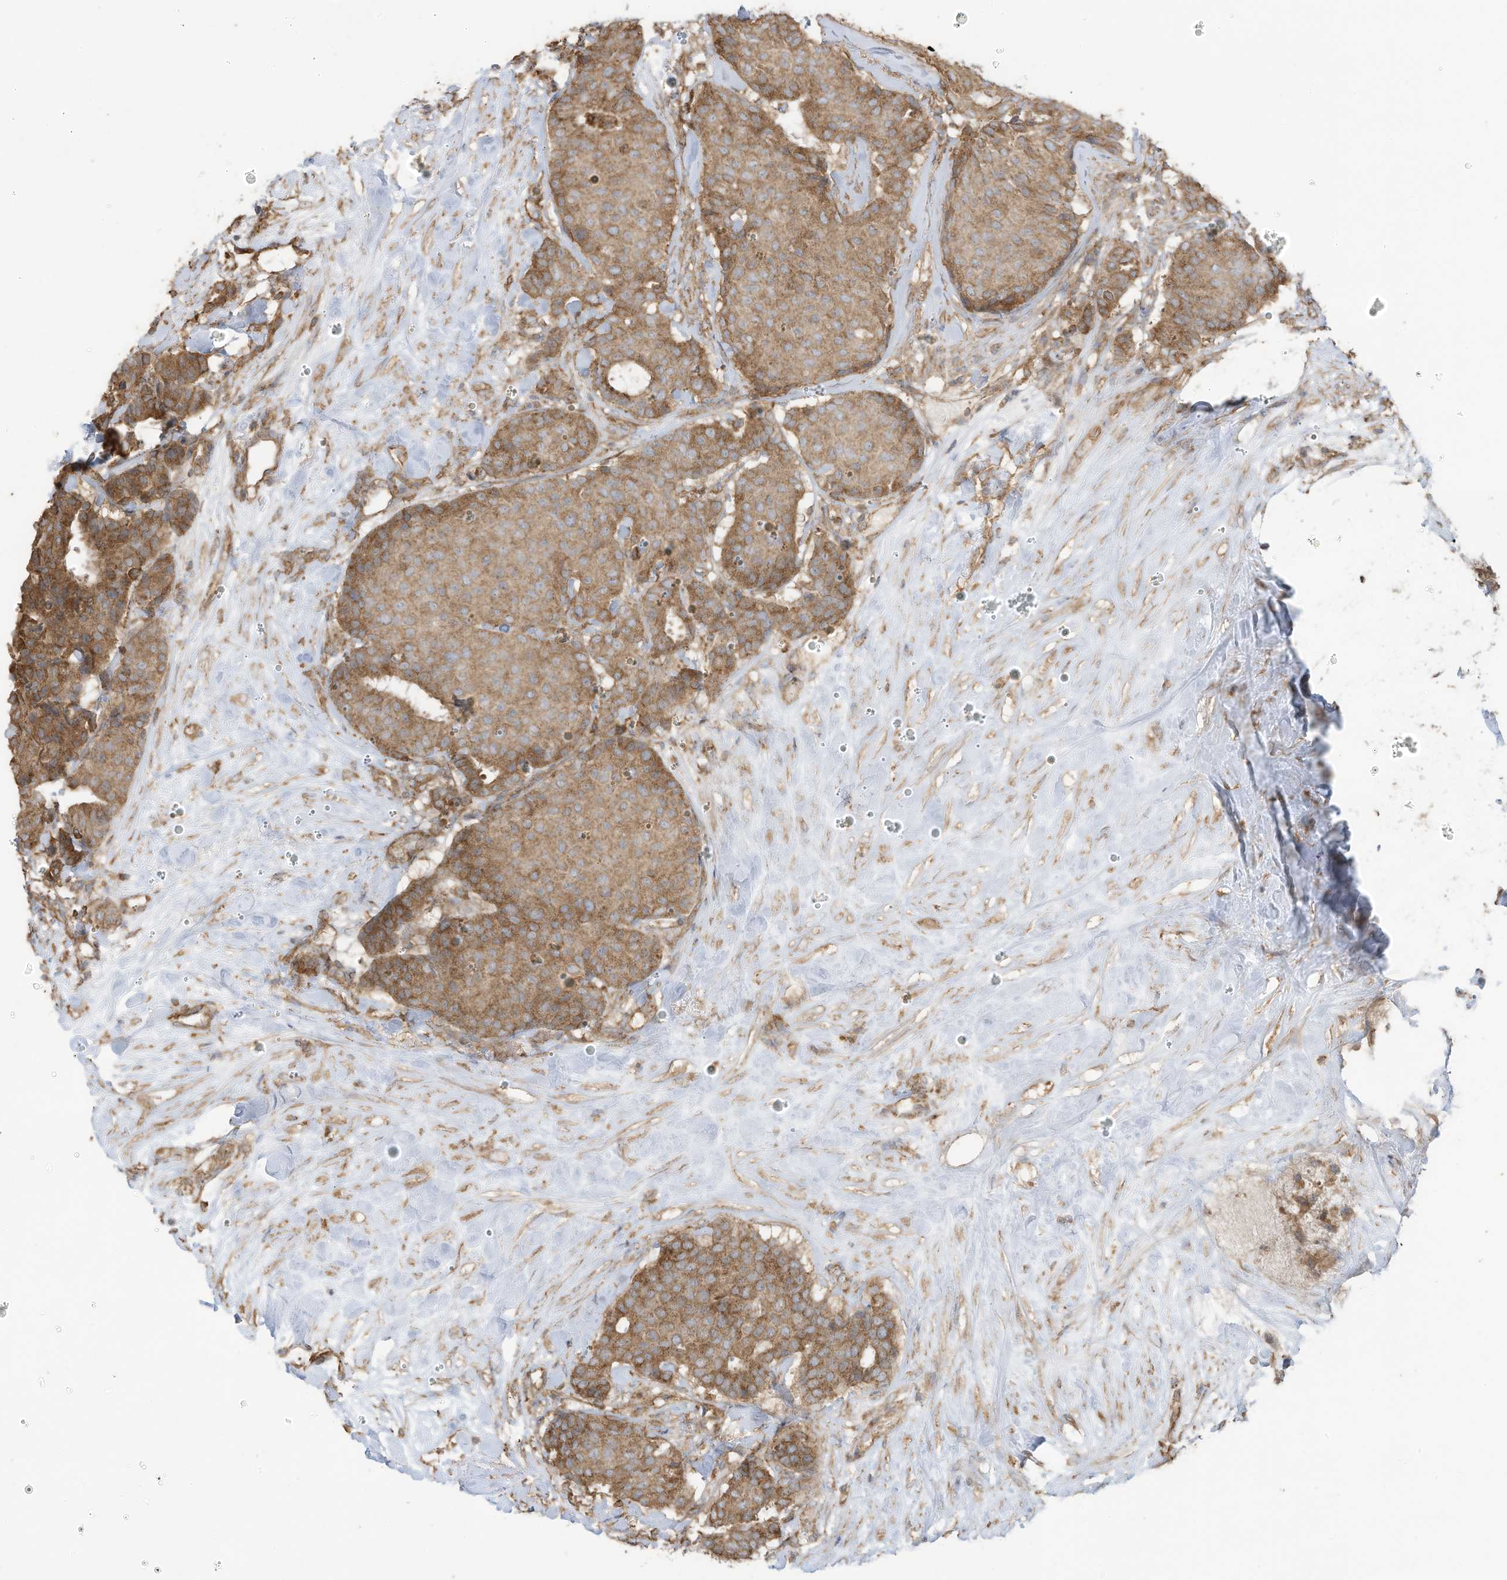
{"staining": {"intensity": "moderate", "quantity": ">75%", "location": "cytoplasmic/membranous"}, "tissue": "breast cancer", "cell_type": "Tumor cells", "image_type": "cancer", "snomed": [{"axis": "morphology", "description": "Duct carcinoma"}, {"axis": "topography", "description": "Breast"}], "caption": "Human breast cancer stained for a protein (brown) demonstrates moderate cytoplasmic/membranous positive staining in about >75% of tumor cells.", "gene": "CGAS", "patient": {"sex": "female", "age": 75}}